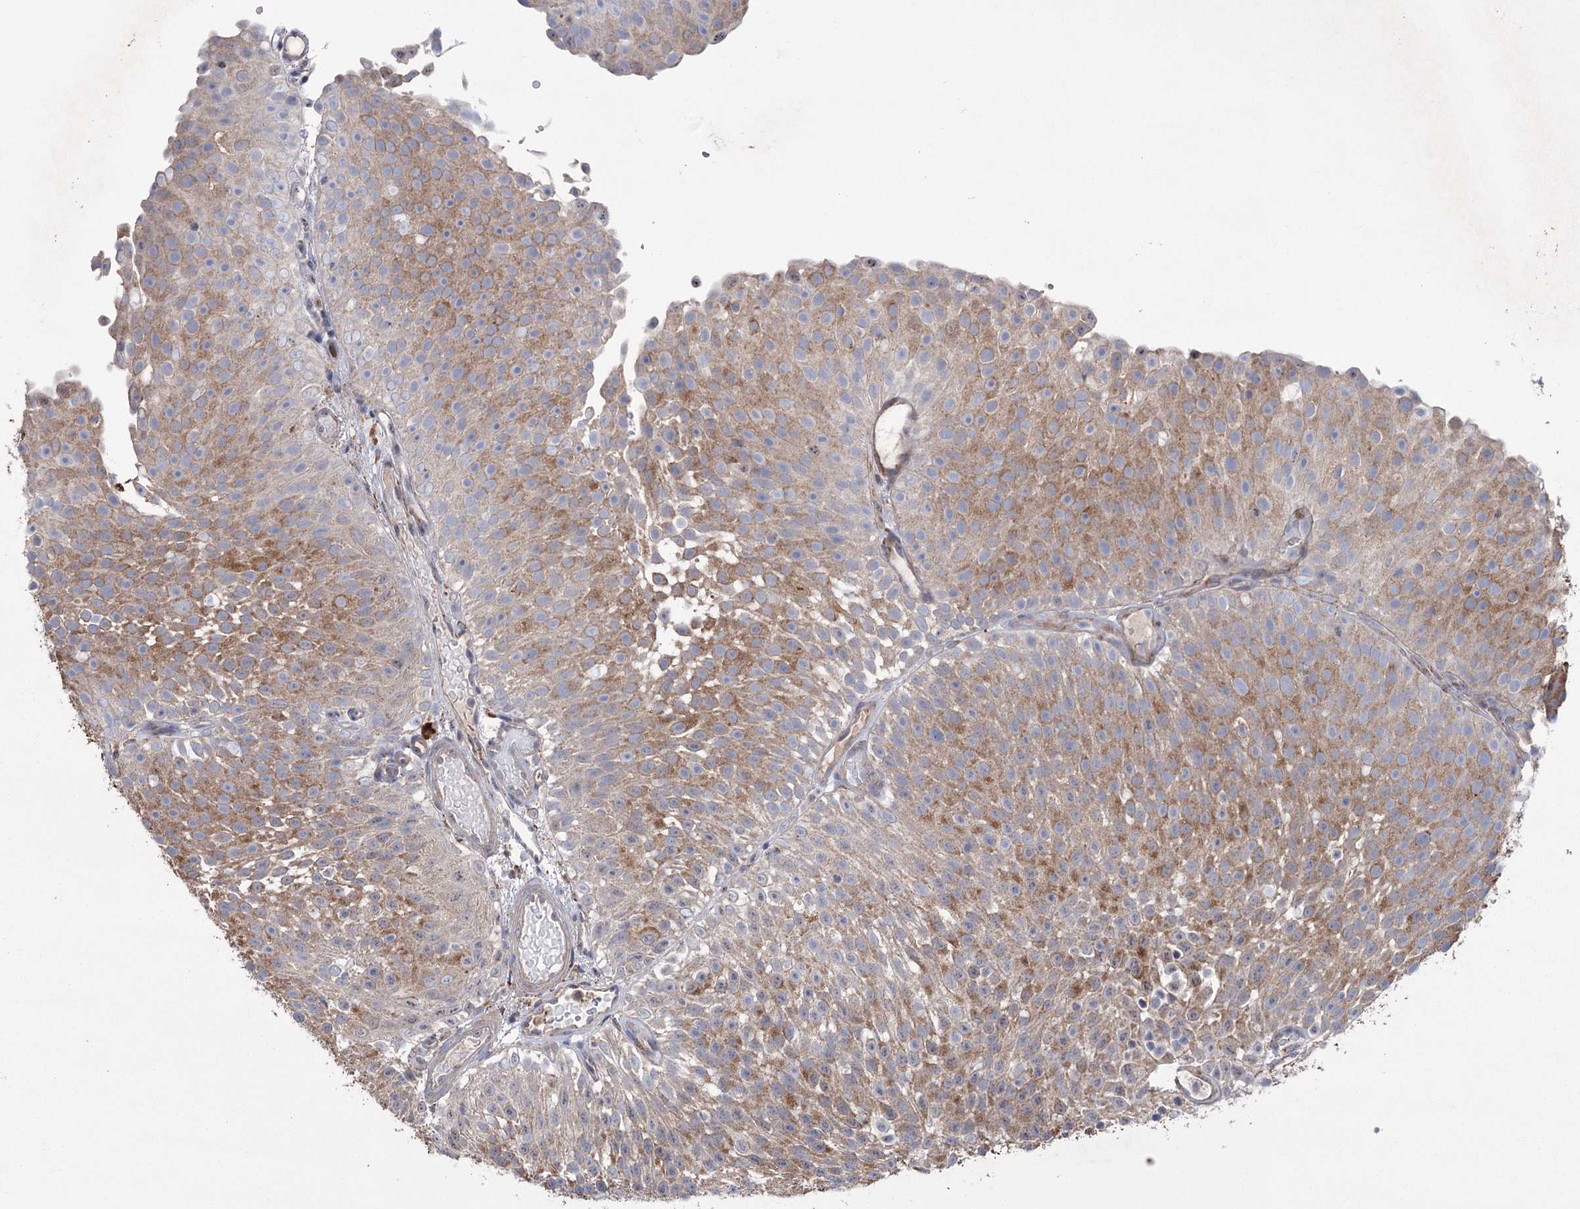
{"staining": {"intensity": "moderate", "quantity": ">75%", "location": "cytoplasmic/membranous"}, "tissue": "urothelial cancer", "cell_type": "Tumor cells", "image_type": "cancer", "snomed": [{"axis": "morphology", "description": "Urothelial carcinoma, Low grade"}, {"axis": "topography", "description": "Urinary bladder"}], "caption": "This is an image of immunohistochemistry staining of urothelial carcinoma (low-grade), which shows moderate positivity in the cytoplasmic/membranous of tumor cells.", "gene": "TRIM71", "patient": {"sex": "male", "age": 78}}